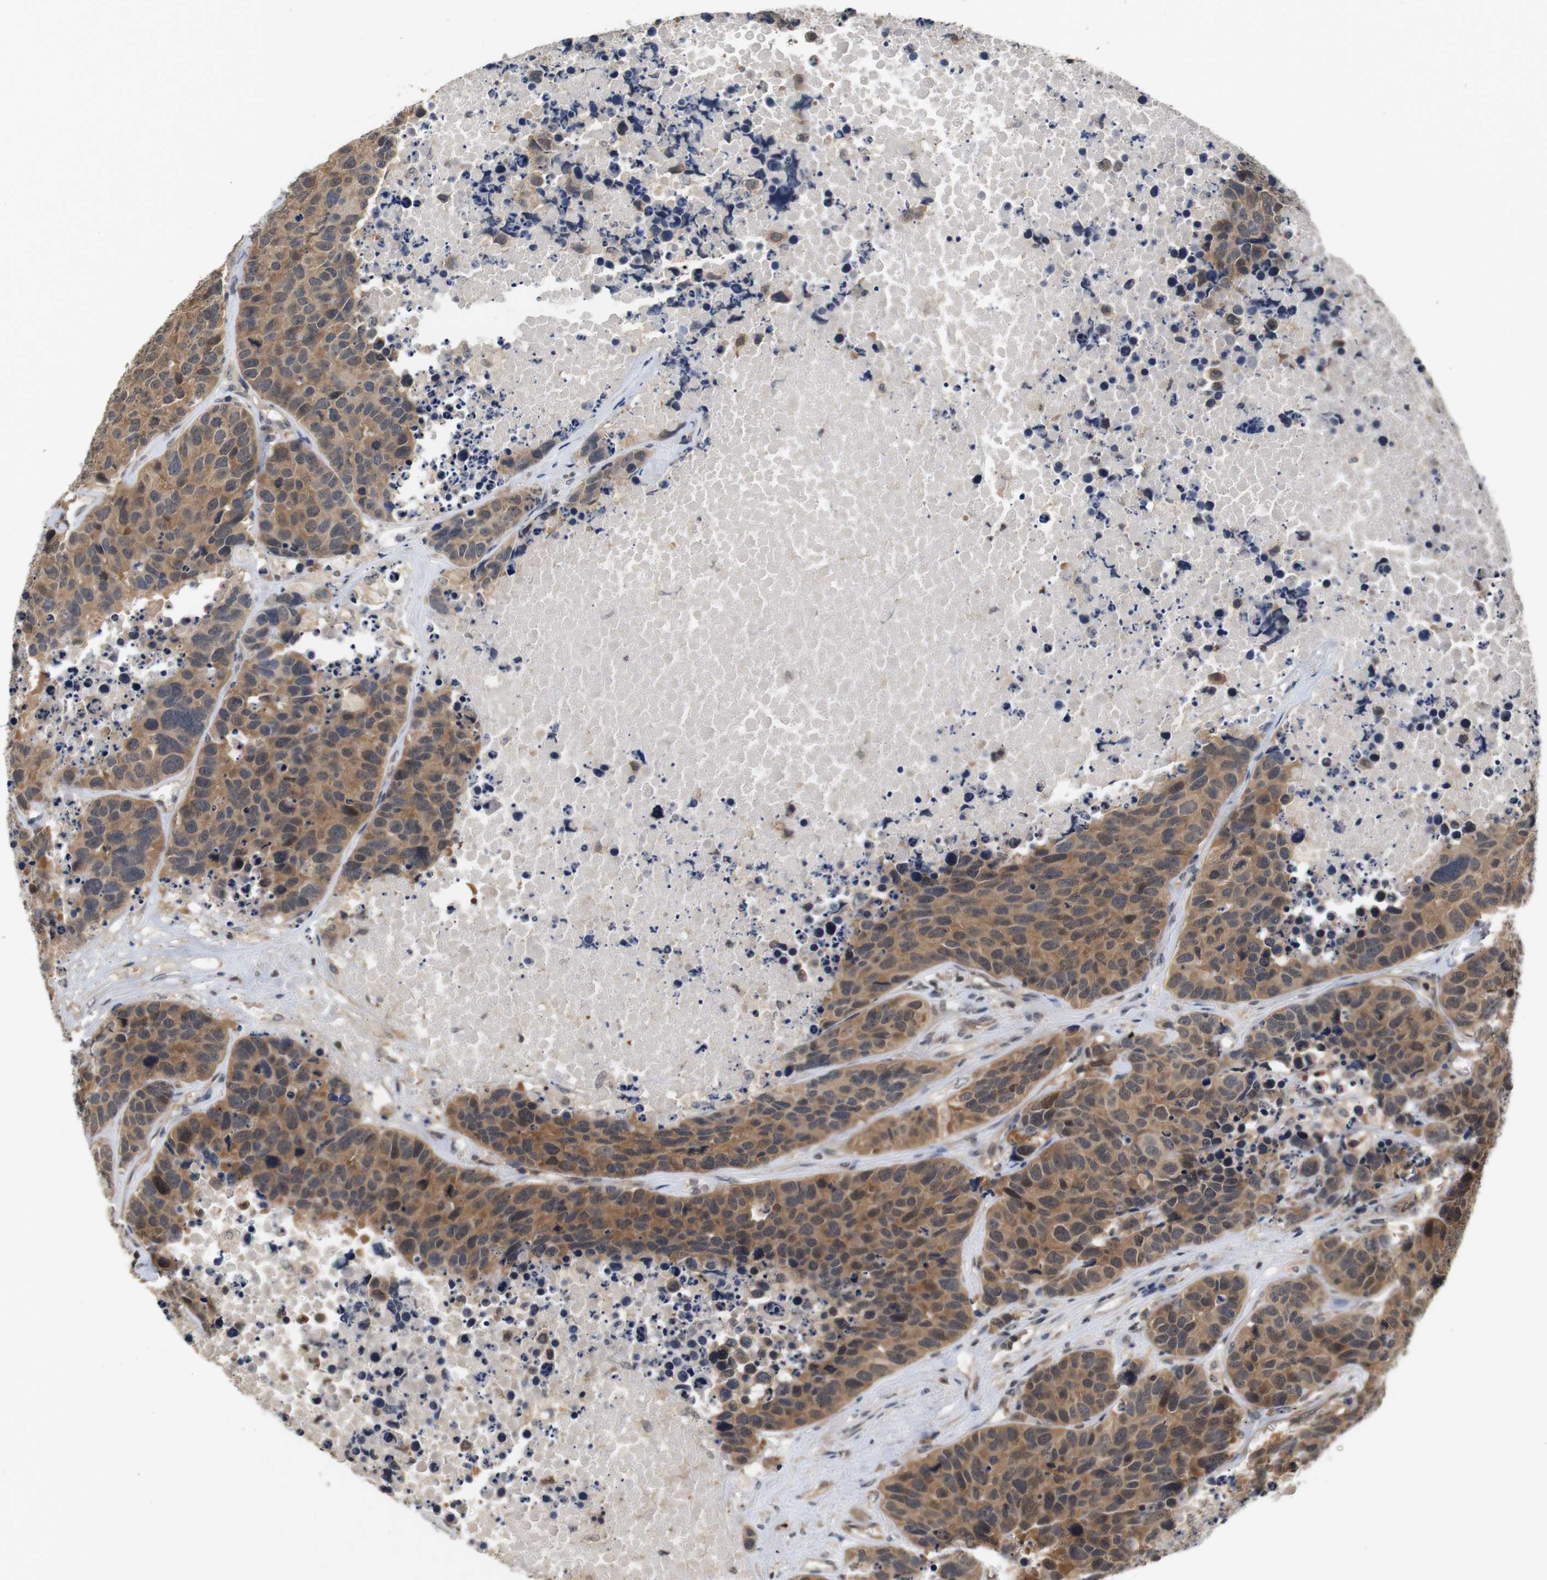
{"staining": {"intensity": "moderate", "quantity": ">75%", "location": "cytoplasmic/membranous"}, "tissue": "carcinoid", "cell_type": "Tumor cells", "image_type": "cancer", "snomed": [{"axis": "morphology", "description": "Carcinoid, malignant, NOS"}, {"axis": "topography", "description": "Lung"}], "caption": "Carcinoid stained with immunohistochemistry demonstrates moderate cytoplasmic/membranous staining in approximately >75% of tumor cells.", "gene": "FADD", "patient": {"sex": "male", "age": 60}}